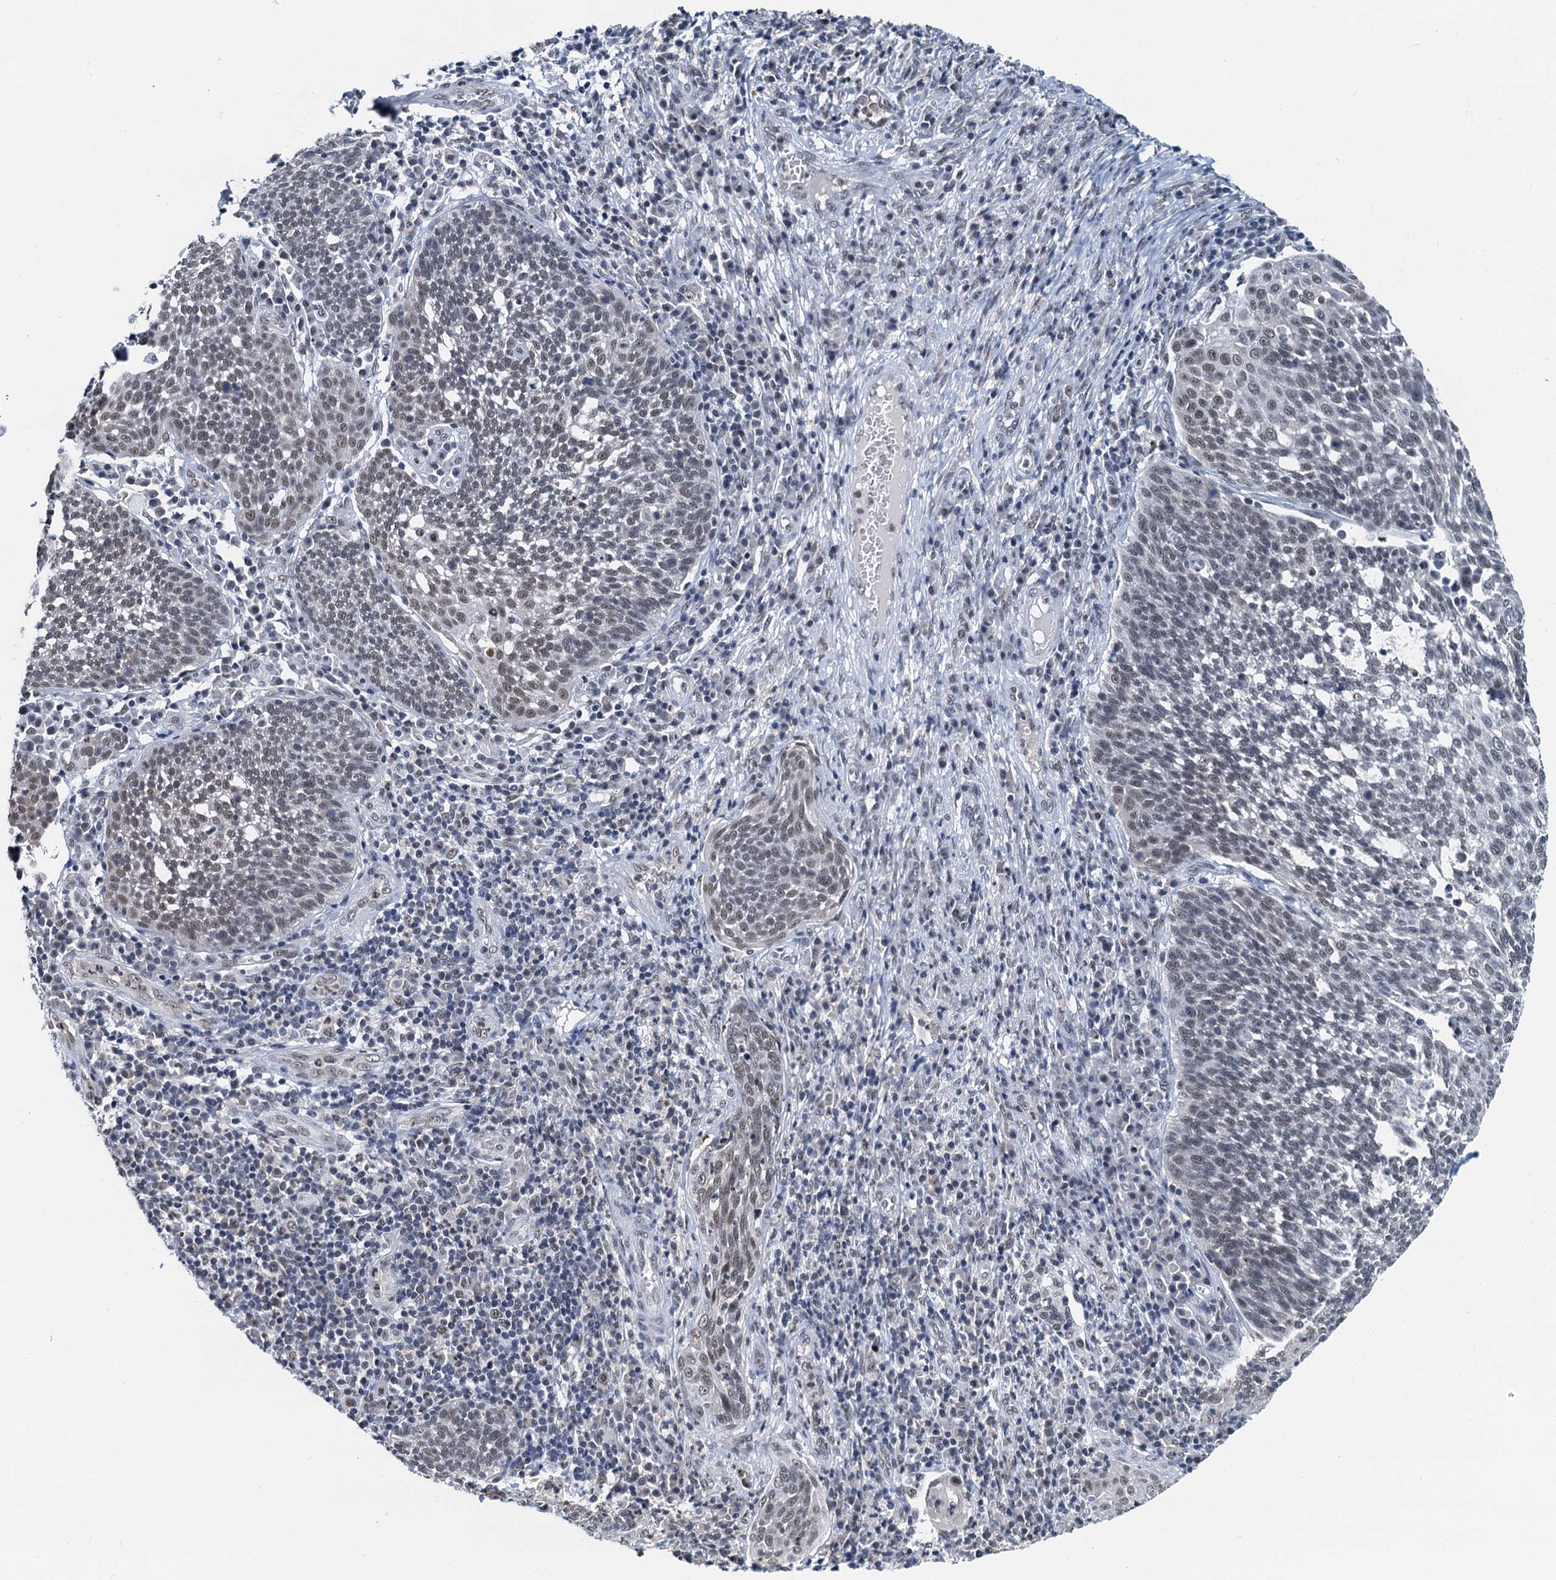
{"staining": {"intensity": "weak", "quantity": "25%-75%", "location": "nuclear"}, "tissue": "cervical cancer", "cell_type": "Tumor cells", "image_type": "cancer", "snomed": [{"axis": "morphology", "description": "Squamous cell carcinoma, NOS"}, {"axis": "topography", "description": "Cervix"}], "caption": "Immunohistochemical staining of human cervical squamous cell carcinoma displays low levels of weak nuclear staining in approximately 25%-75% of tumor cells. The protein of interest is stained brown, and the nuclei are stained in blue (DAB IHC with brightfield microscopy, high magnification).", "gene": "SNRPD1", "patient": {"sex": "female", "age": 34}}